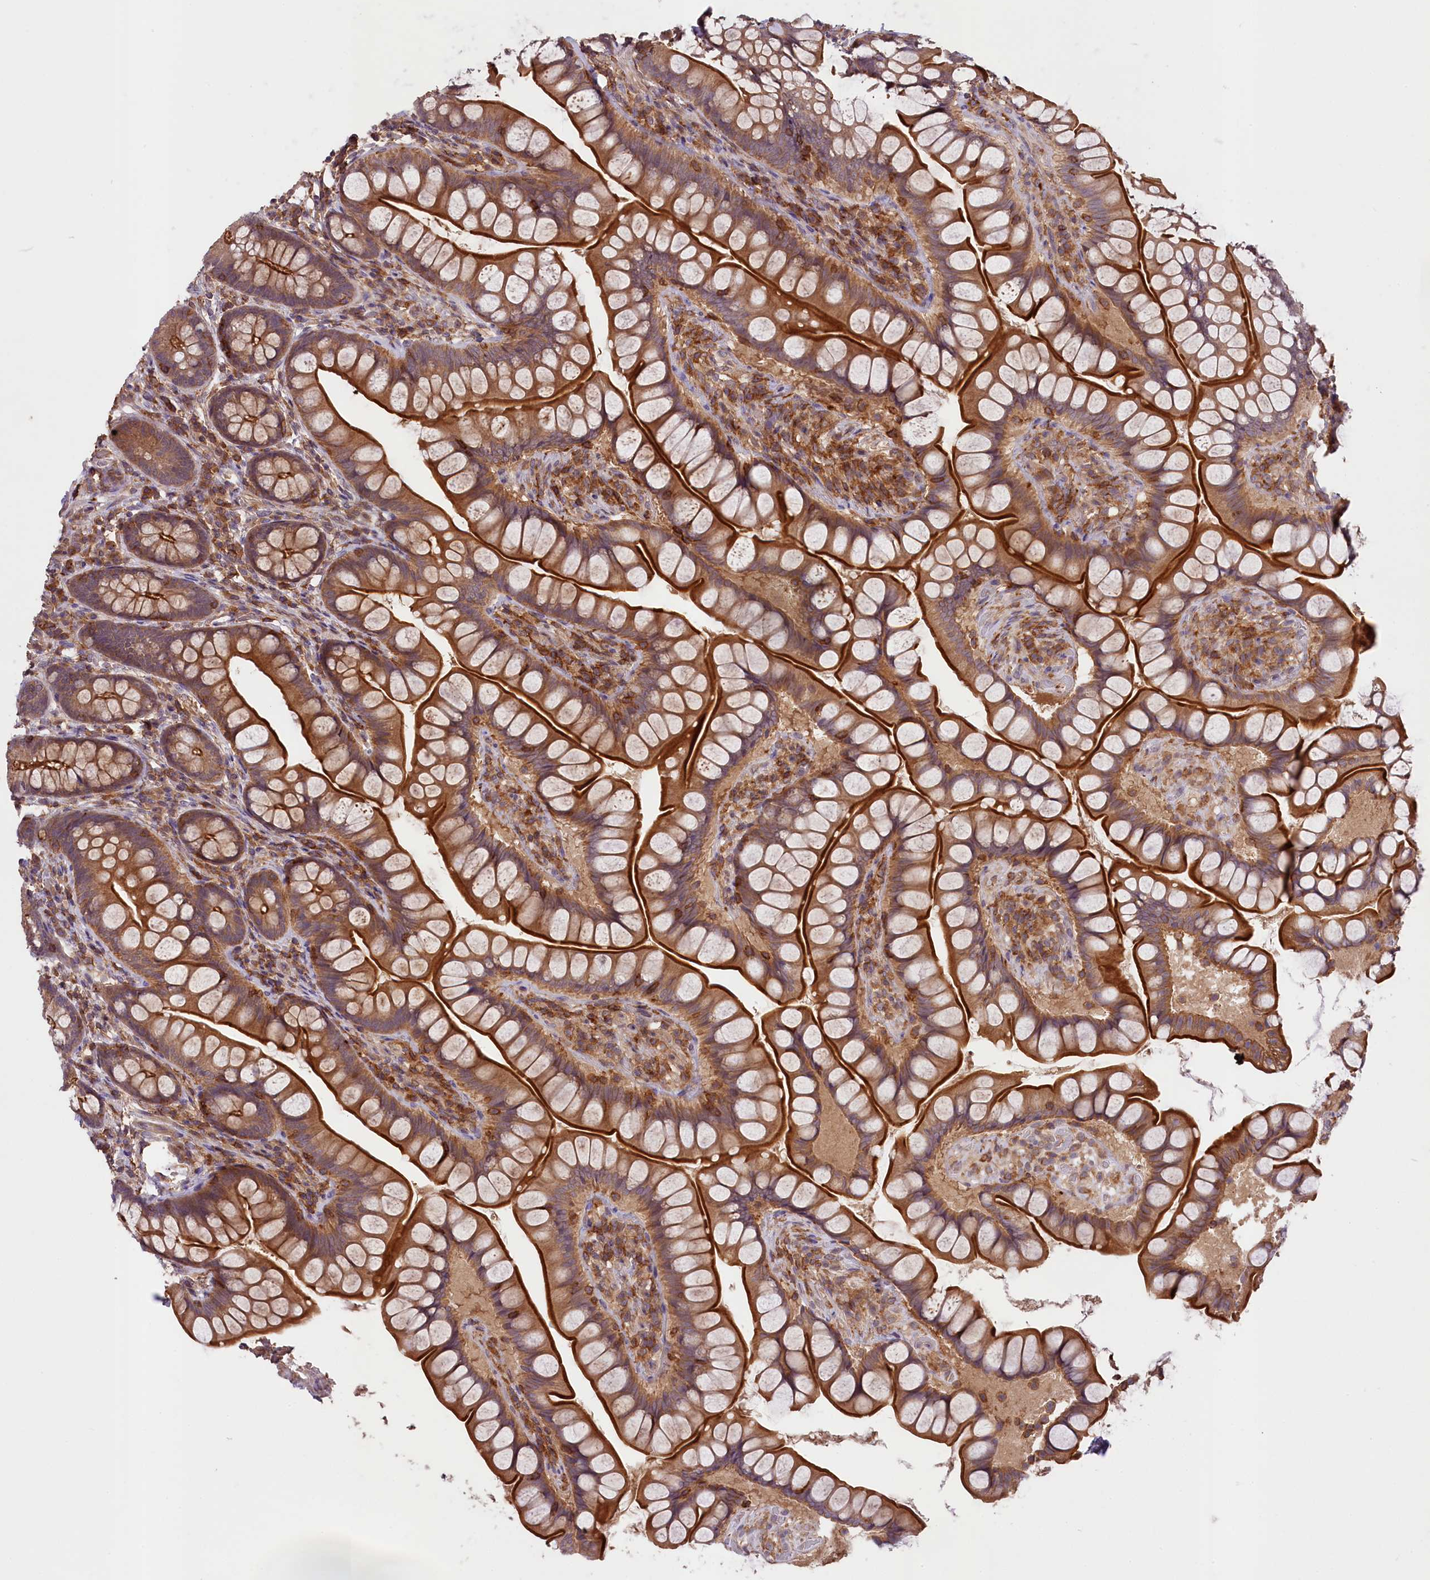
{"staining": {"intensity": "strong", "quantity": "25%-75%", "location": "cytoplasmic/membranous"}, "tissue": "small intestine", "cell_type": "Glandular cells", "image_type": "normal", "snomed": [{"axis": "morphology", "description": "Normal tissue, NOS"}, {"axis": "topography", "description": "Small intestine"}], "caption": "DAB (3,3'-diaminobenzidine) immunohistochemical staining of unremarkable small intestine shows strong cytoplasmic/membranous protein positivity in about 25%-75% of glandular cells.", "gene": "SKIDA1", "patient": {"sex": "male", "age": 70}}